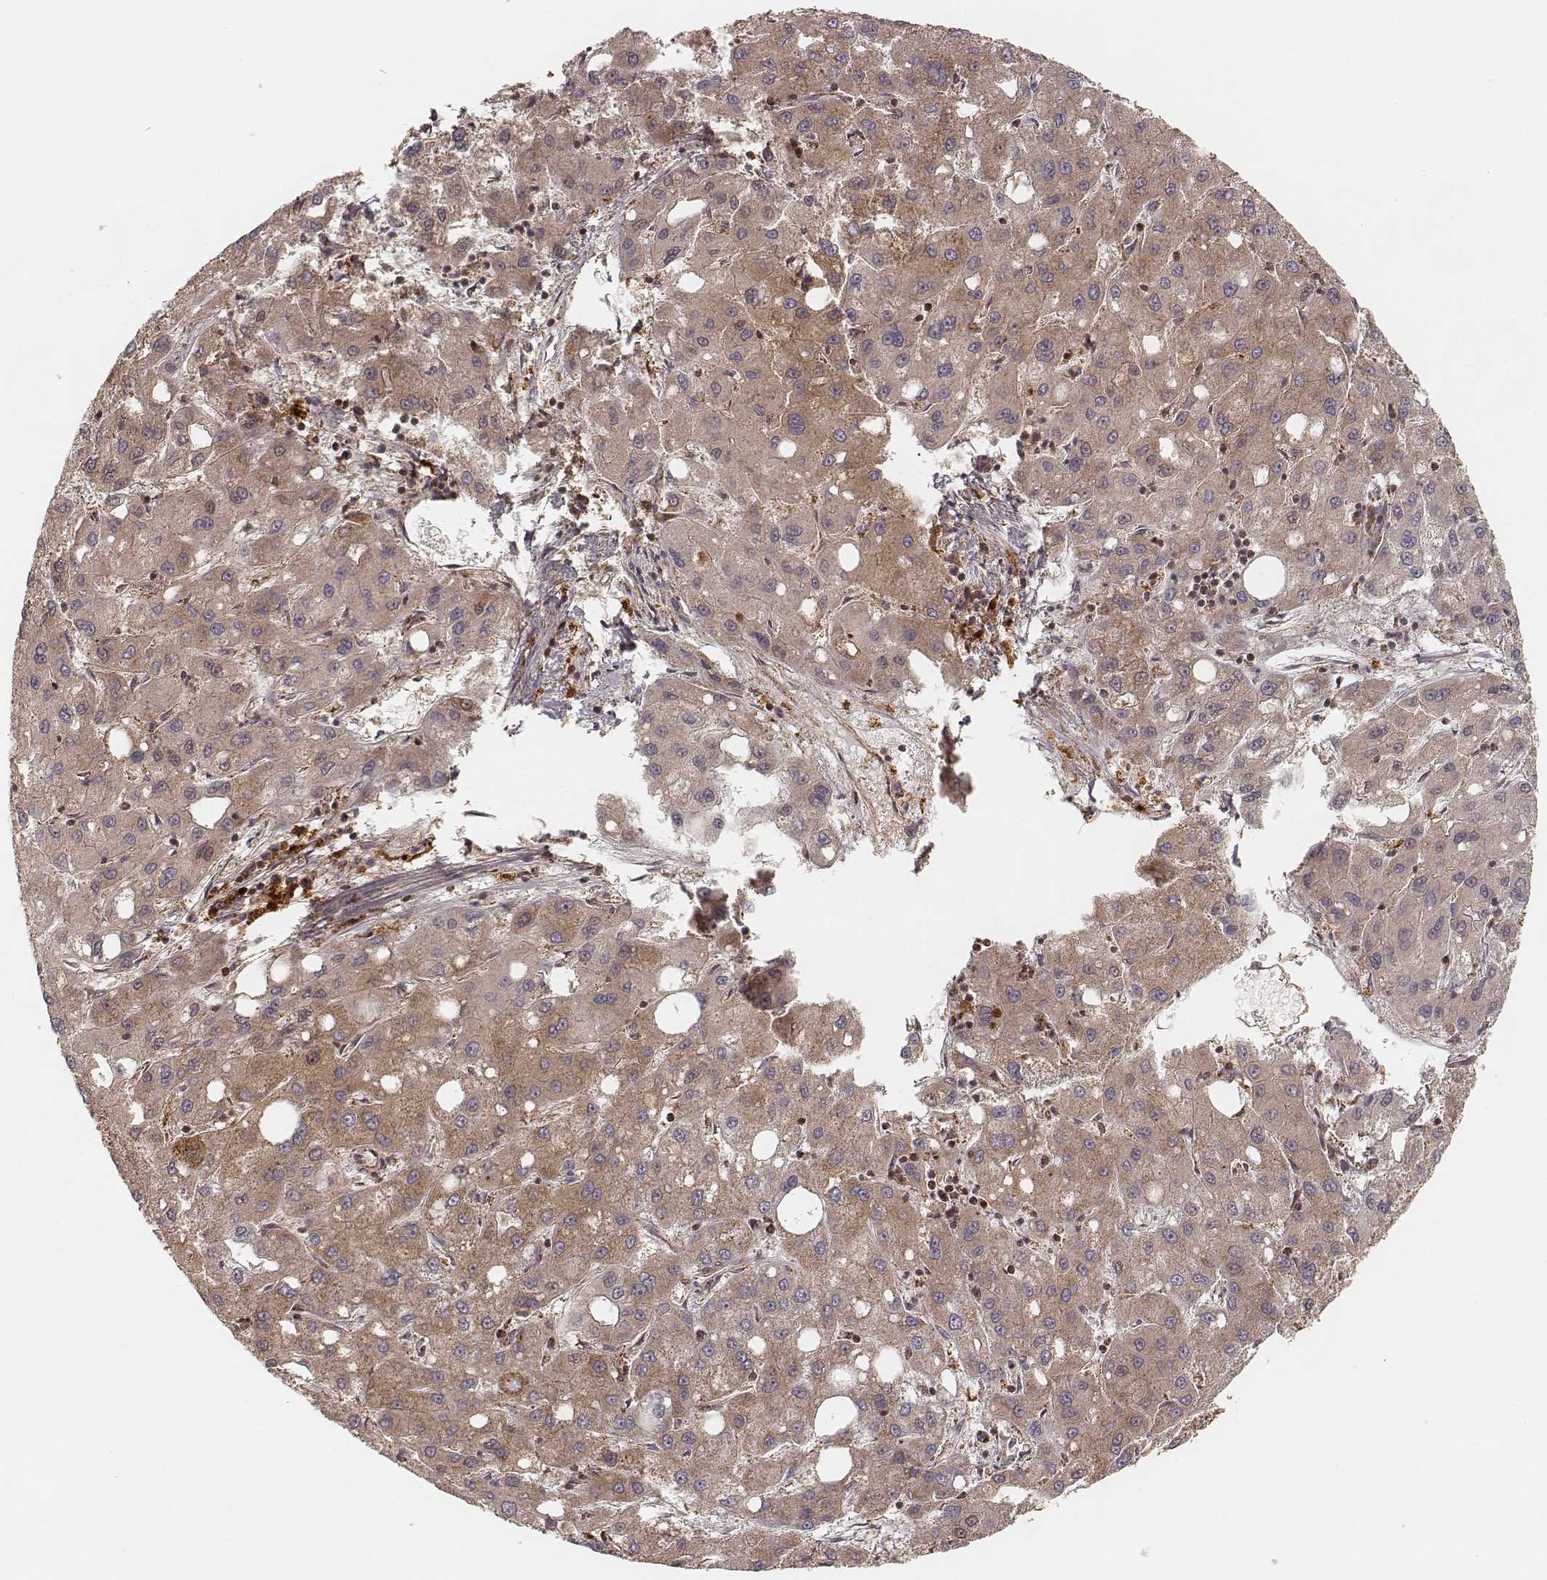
{"staining": {"intensity": "weak", "quantity": ">75%", "location": "cytoplasmic/membranous"}, "tissue": "liver cancer", "cell_type": "Tumor cells", "image_type": "cancer", "snomed": [{"axis": "morphology", "description": "Carcinoma, Hepatocellular, NOS"}, {"axis": "topography", "description": "Liver"}], "caption": "Hepatocellular carcinoma (liver) stained with DAB IHC exhibits low levels of weak cytoplasmic/membranous staining in about >75% of tumor cells.", "gene": "CS", "patient": {"sex": "male", "age": 73}}